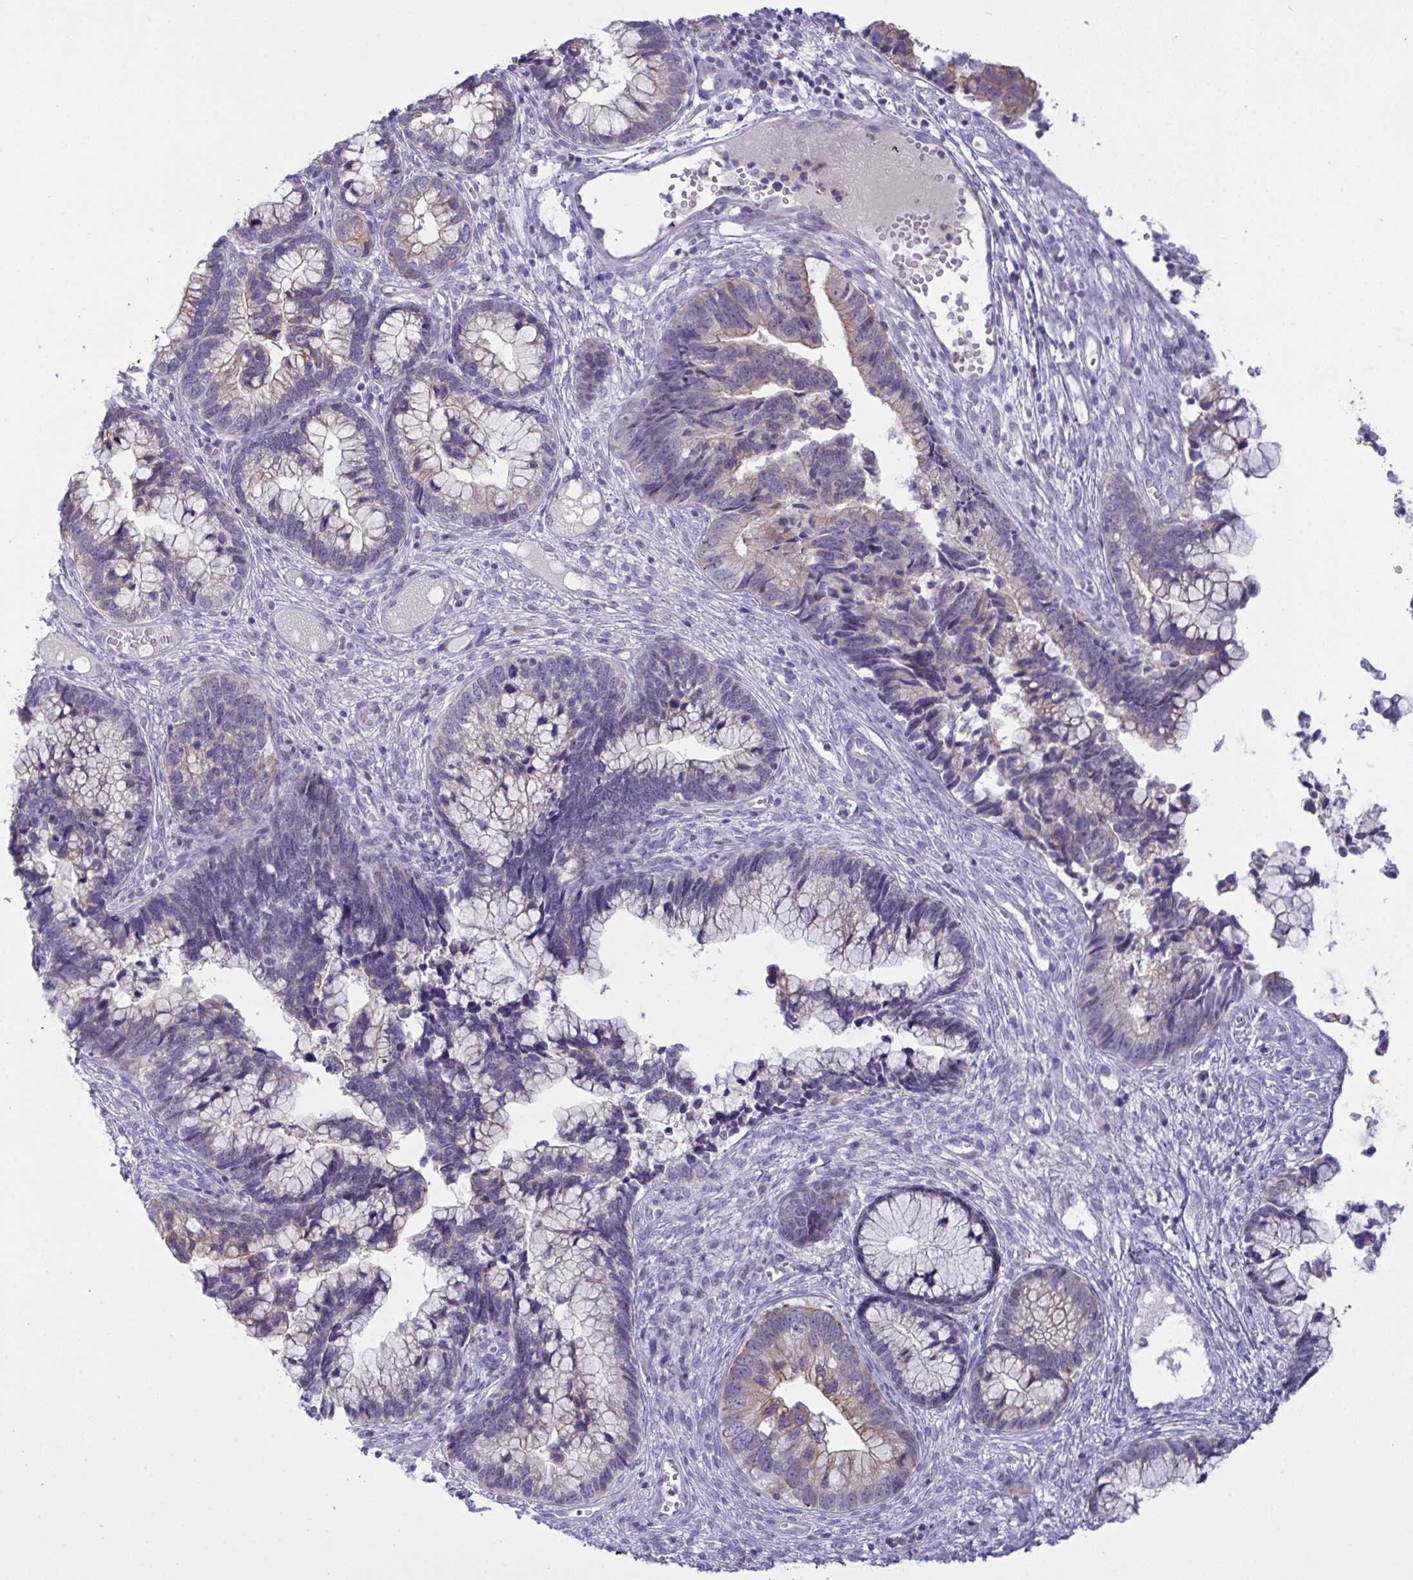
{"staining": {"intensity": "weak", "quantity": "25%-75%", "location": "cytoplasmic/membranous"}, "tissue": "cervical cancer", "cell_type": "Tumor cells", "image_type": "cancer", "snomed": [{"axis": "morphology", "description": "Adenocarcinoma, NOS"}, {"axis": "topography", "description": "Cervix"}], "caption": "A histopathology image of human cervical adenocarcinoma stained for a protein reveals weak cytoplasmic/membranous brown staining in tumor cells.", "gene": "TENT5D", "patient": {"sex": "female", "age": 44}}